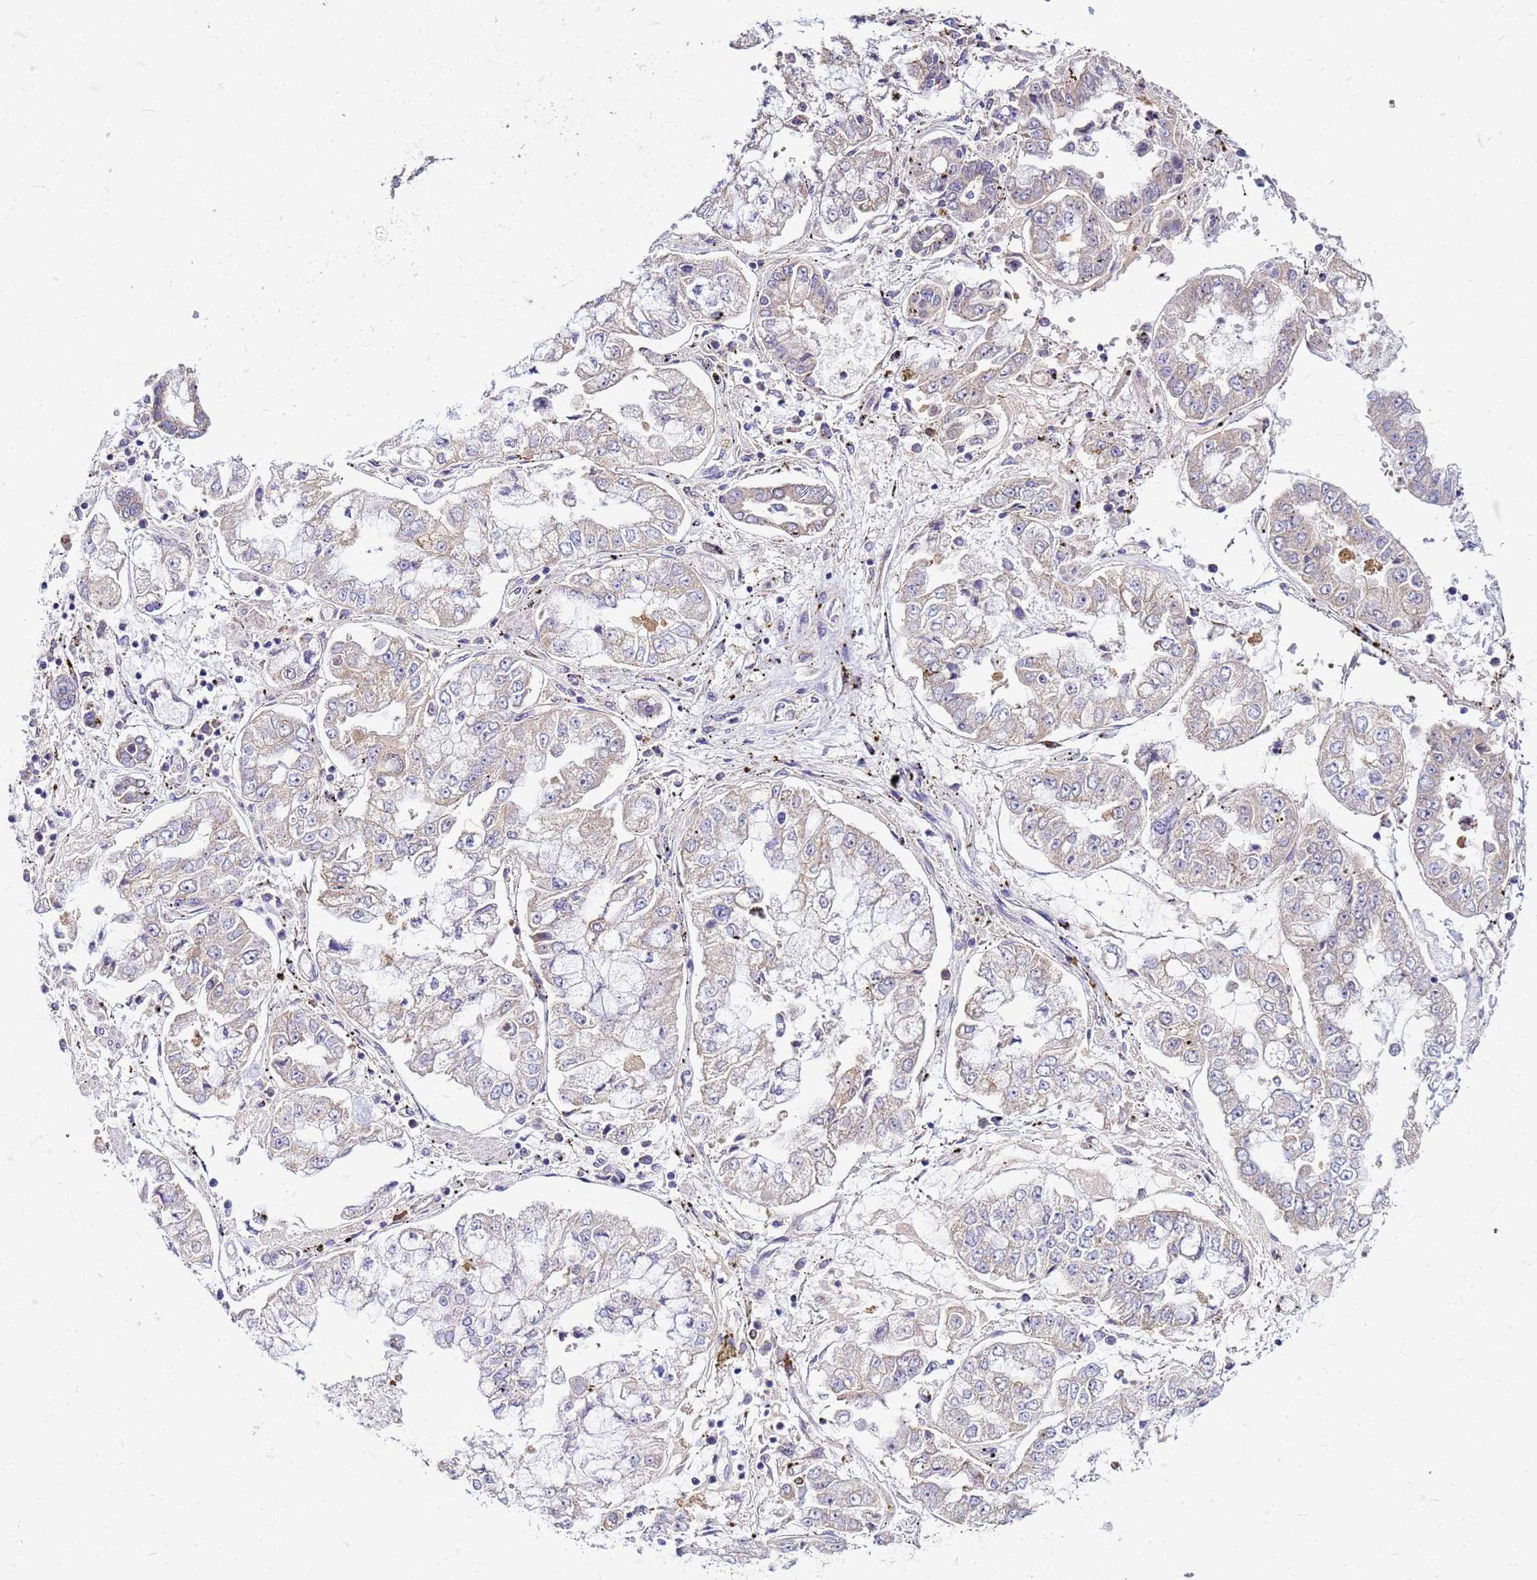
{"staining": {"intensity": "weak", "quantity": "25%-75%", "location": "cytoplasmic/membranous"}, "tissue": "stomach cancer", "cell_type": "Tumor cells", "image_type": "cancer", "snomed": [{"axis": "morphology", "description": "Adenocarcinoma, NOS"}, {"axis": "topography", "description": "Stomach"}], "caption": "Tumor cells reveal low levels of weak cytoplasmic/membranous positivity in about 25%-75% of cells in adenocarcinoma (stomach).", "gene": "PKD1", "patient": {"sex": "male", "age": 76}}